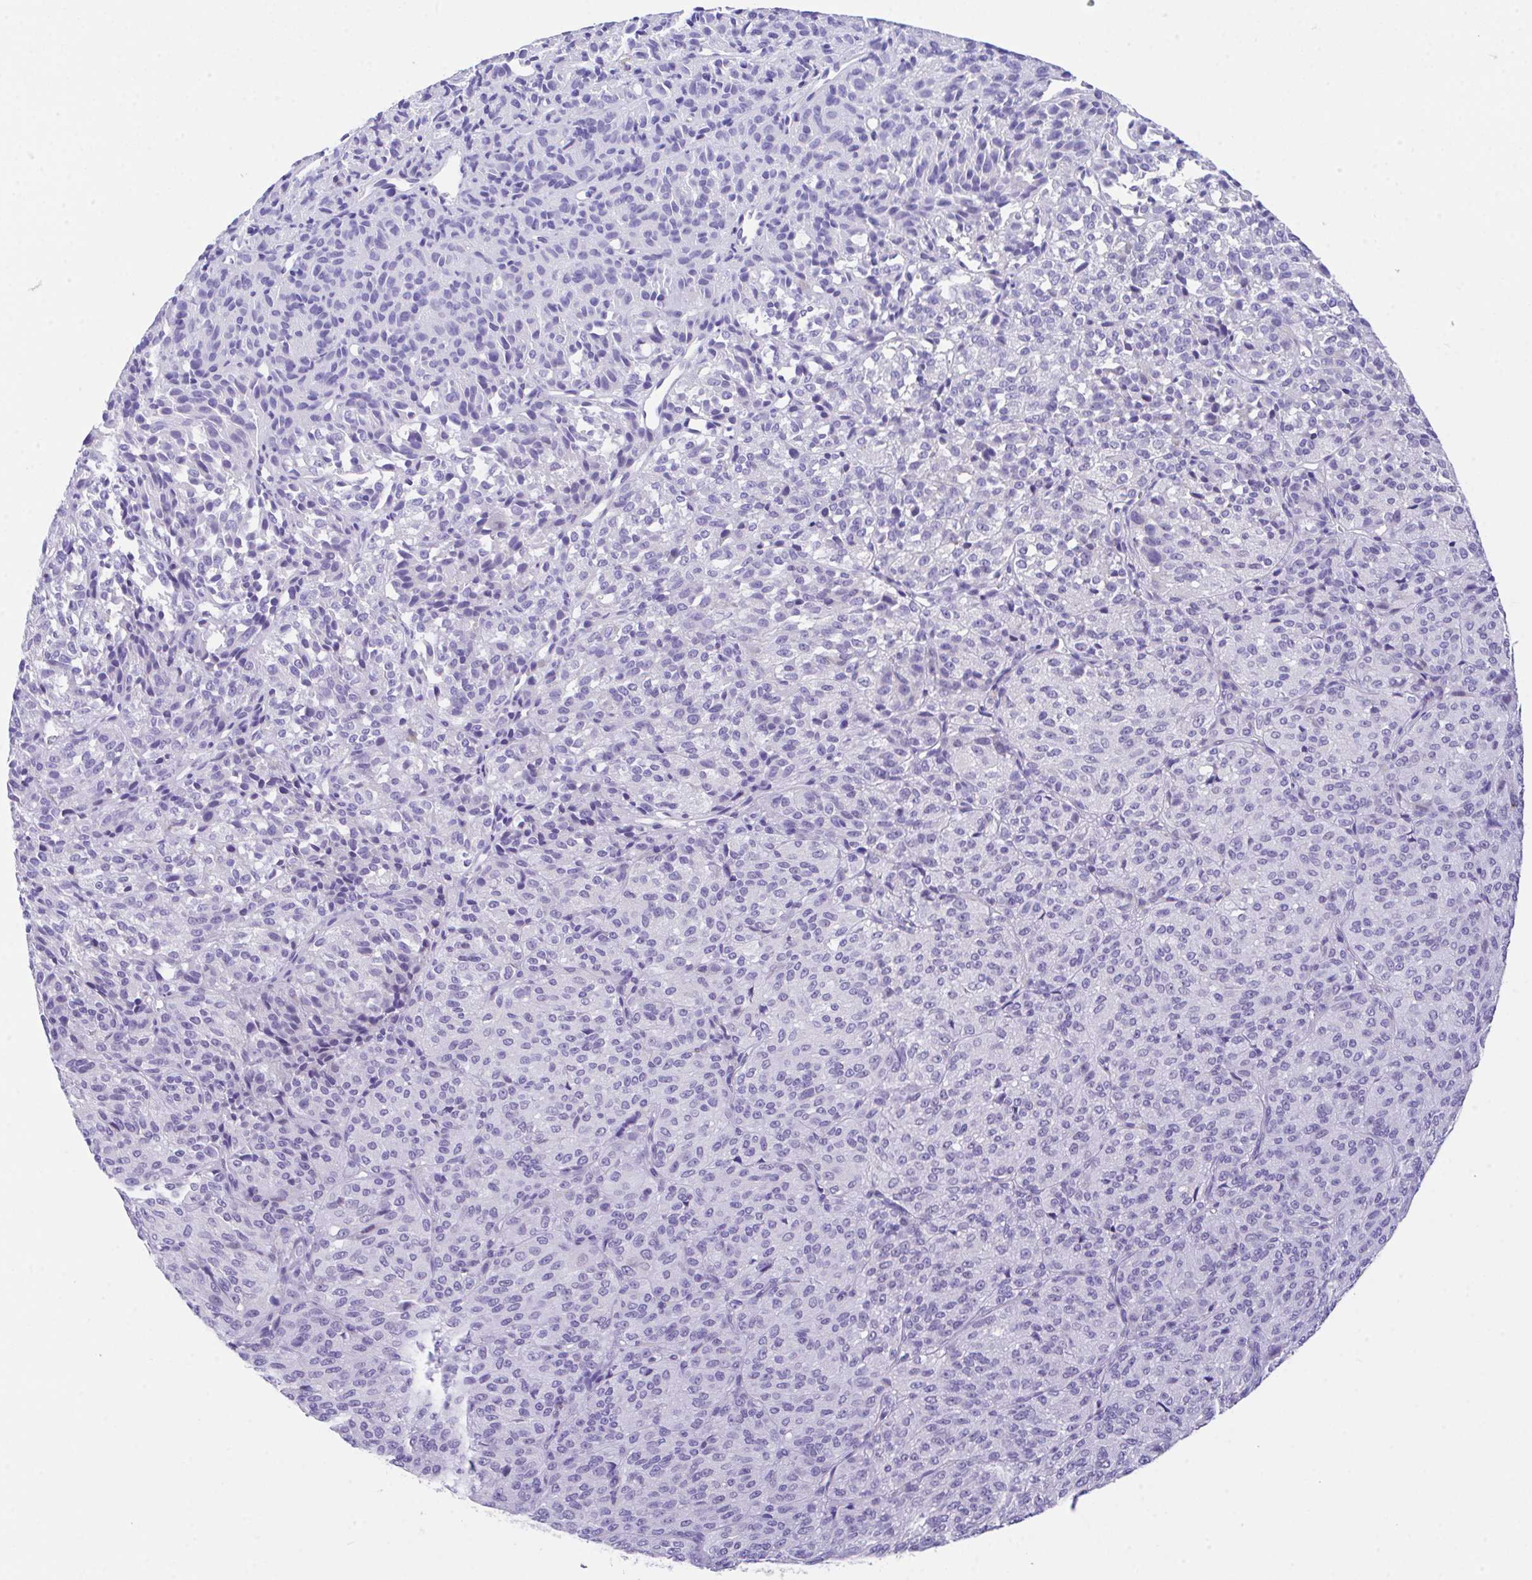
{"staining": {"intensity": "negative", "quantity": "none", "location": "none"}, "tissue": "melanoma", "cell_type": "Tumor cells", "image_type": "cancer", "snomed": [{"axis": "morphology", "description": "Malignant melanoma, Metastatic site"}, {"axis": "topography", "description": "Brain"}], "caption": "Protein analysis of malignant melanoma (metastatic site) shows no significant staining in tumor cells. (DAB (3,3'-diaminobenzidine) immunohistochemistry (IHC) with hematoxylin counter stain).", "gene": "HOXB4", "patient": {"sex": "female", "age": 56}}